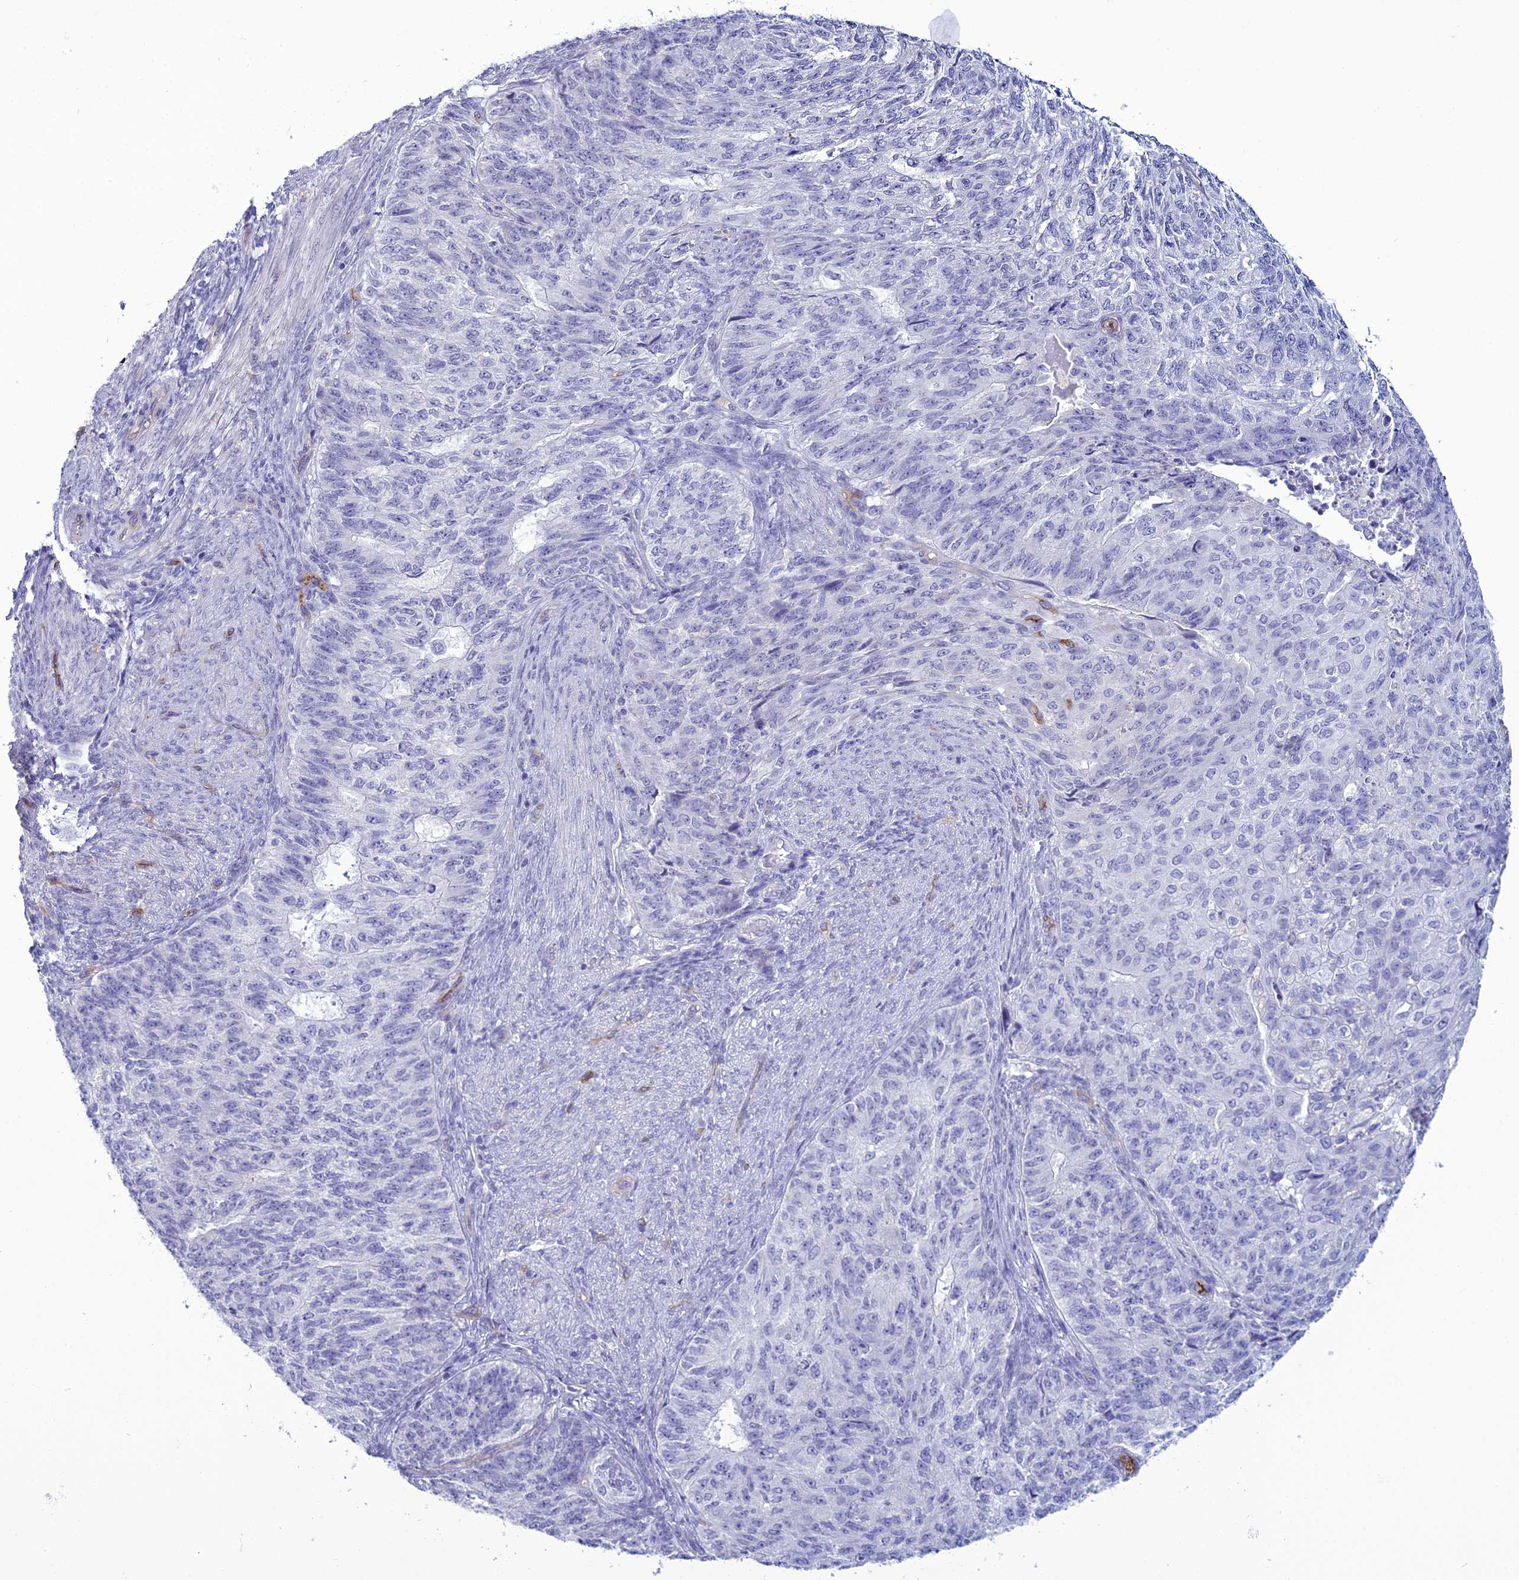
{"staining": {"intensity": "negative", "quantity": "none", "location": "none"}, "tissue": "endometrial cancer", "cell_type": "Tumor cells", "image_type": "cancer", "snomed": [{"axis": "morphology", "description": "Adenocarcinoma, NOS"}, {"axis": "topography", "description": "Endometrium"}], "caption": "Immunohistochemistry (IHC) photomicrograph of neoplastic tissue: human adenocarcinoma (endometrial) stained with DAB (3,3'-diaminobenzidine) displays no significant protein staining in tumor cells.", "gene": "ACE", "patient": {"sex": "female", "age": 32}}